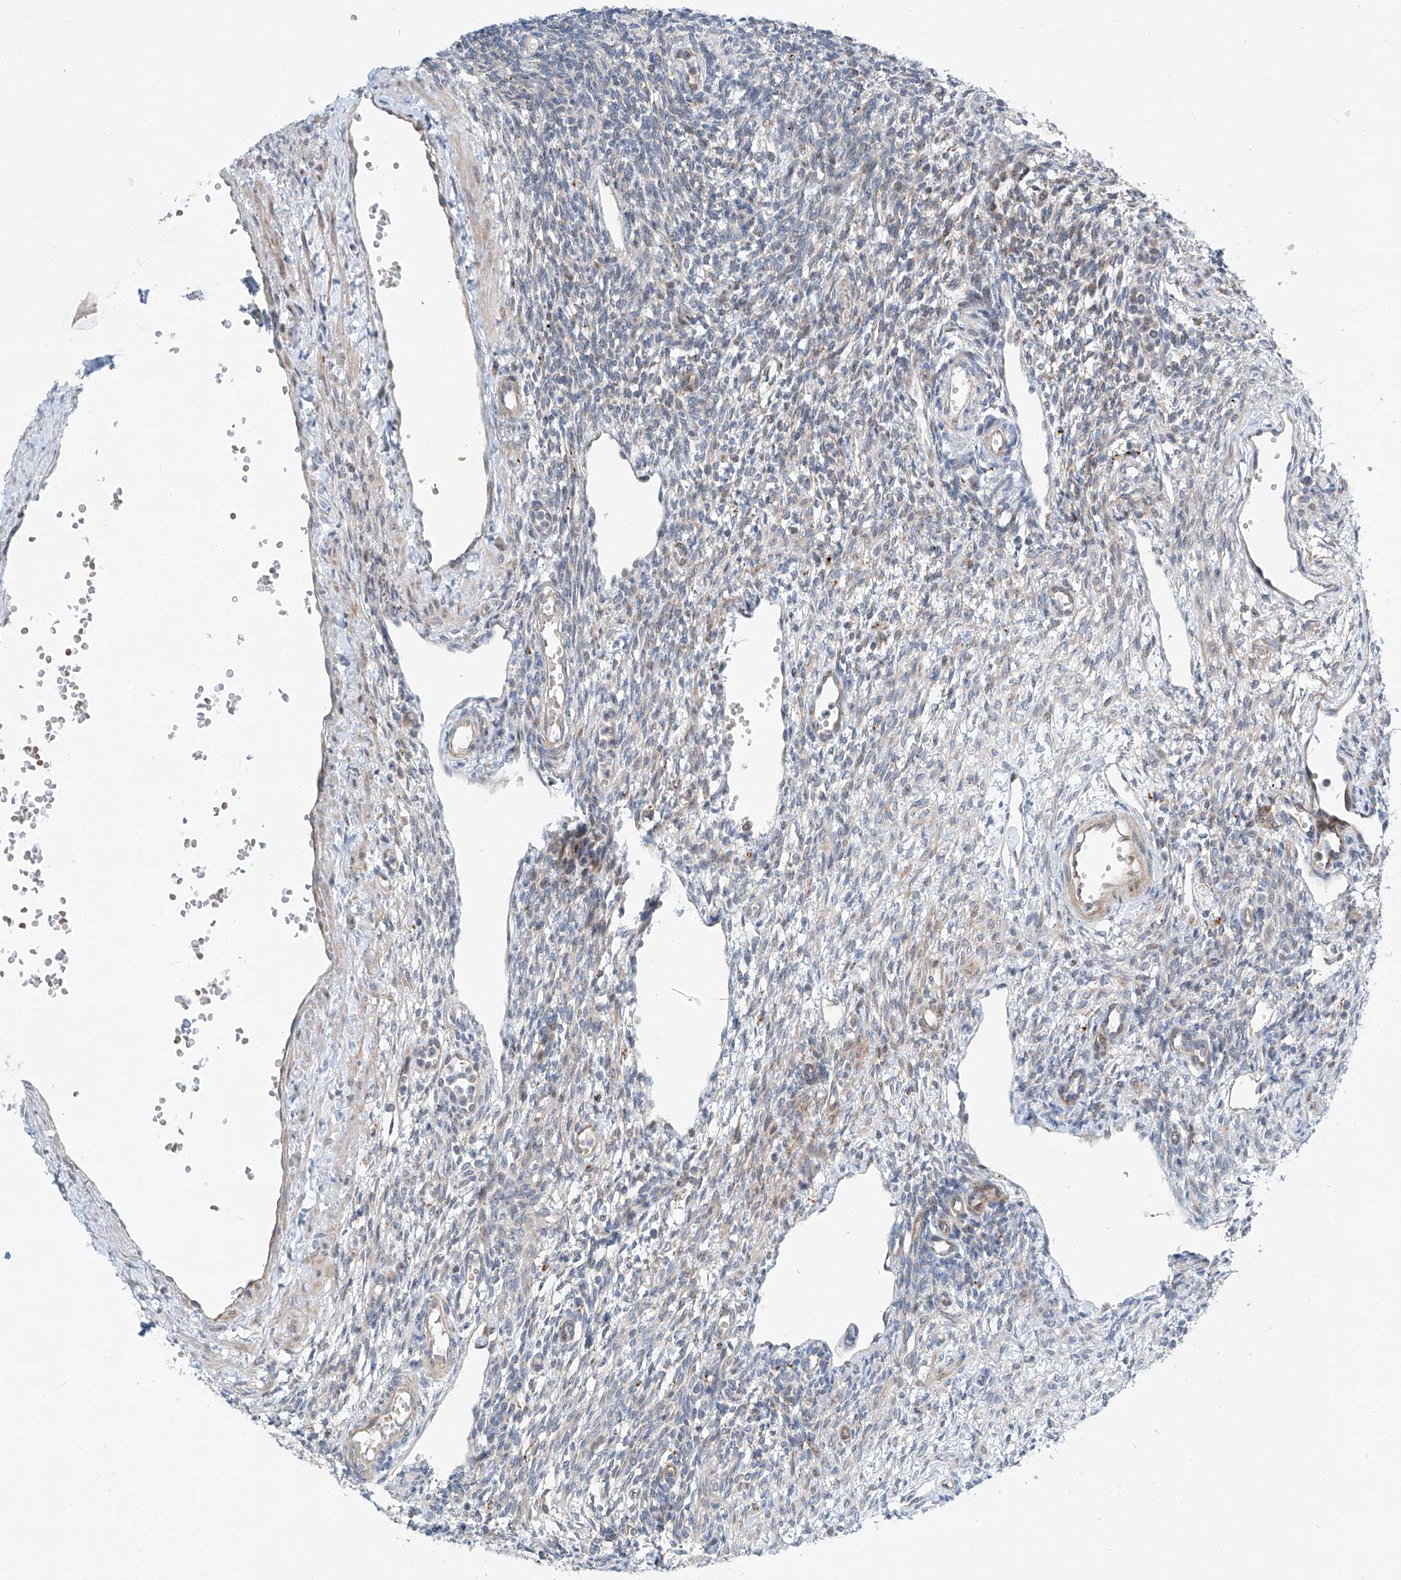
{"staining": {"intensity": "negative", "quantity": "none", "location": "none"}, "tissue": "ovary", "cell_type": "Ovarian stroma cells", "image_type": "normal", "snomed": [{"axis": "morphology", "description": "Normal tissue, NOS"}, {"axis": "morphology", "description": "Cyst, NOS"}, {"axis": "topography", "description": "Ovary"}], "caption": "Immunohistochemistry of benign human ovary reveals no staining in ovarian stroma cells.", "gene": "CLDND1", "patient": {"sex": "female", "age": 33}}